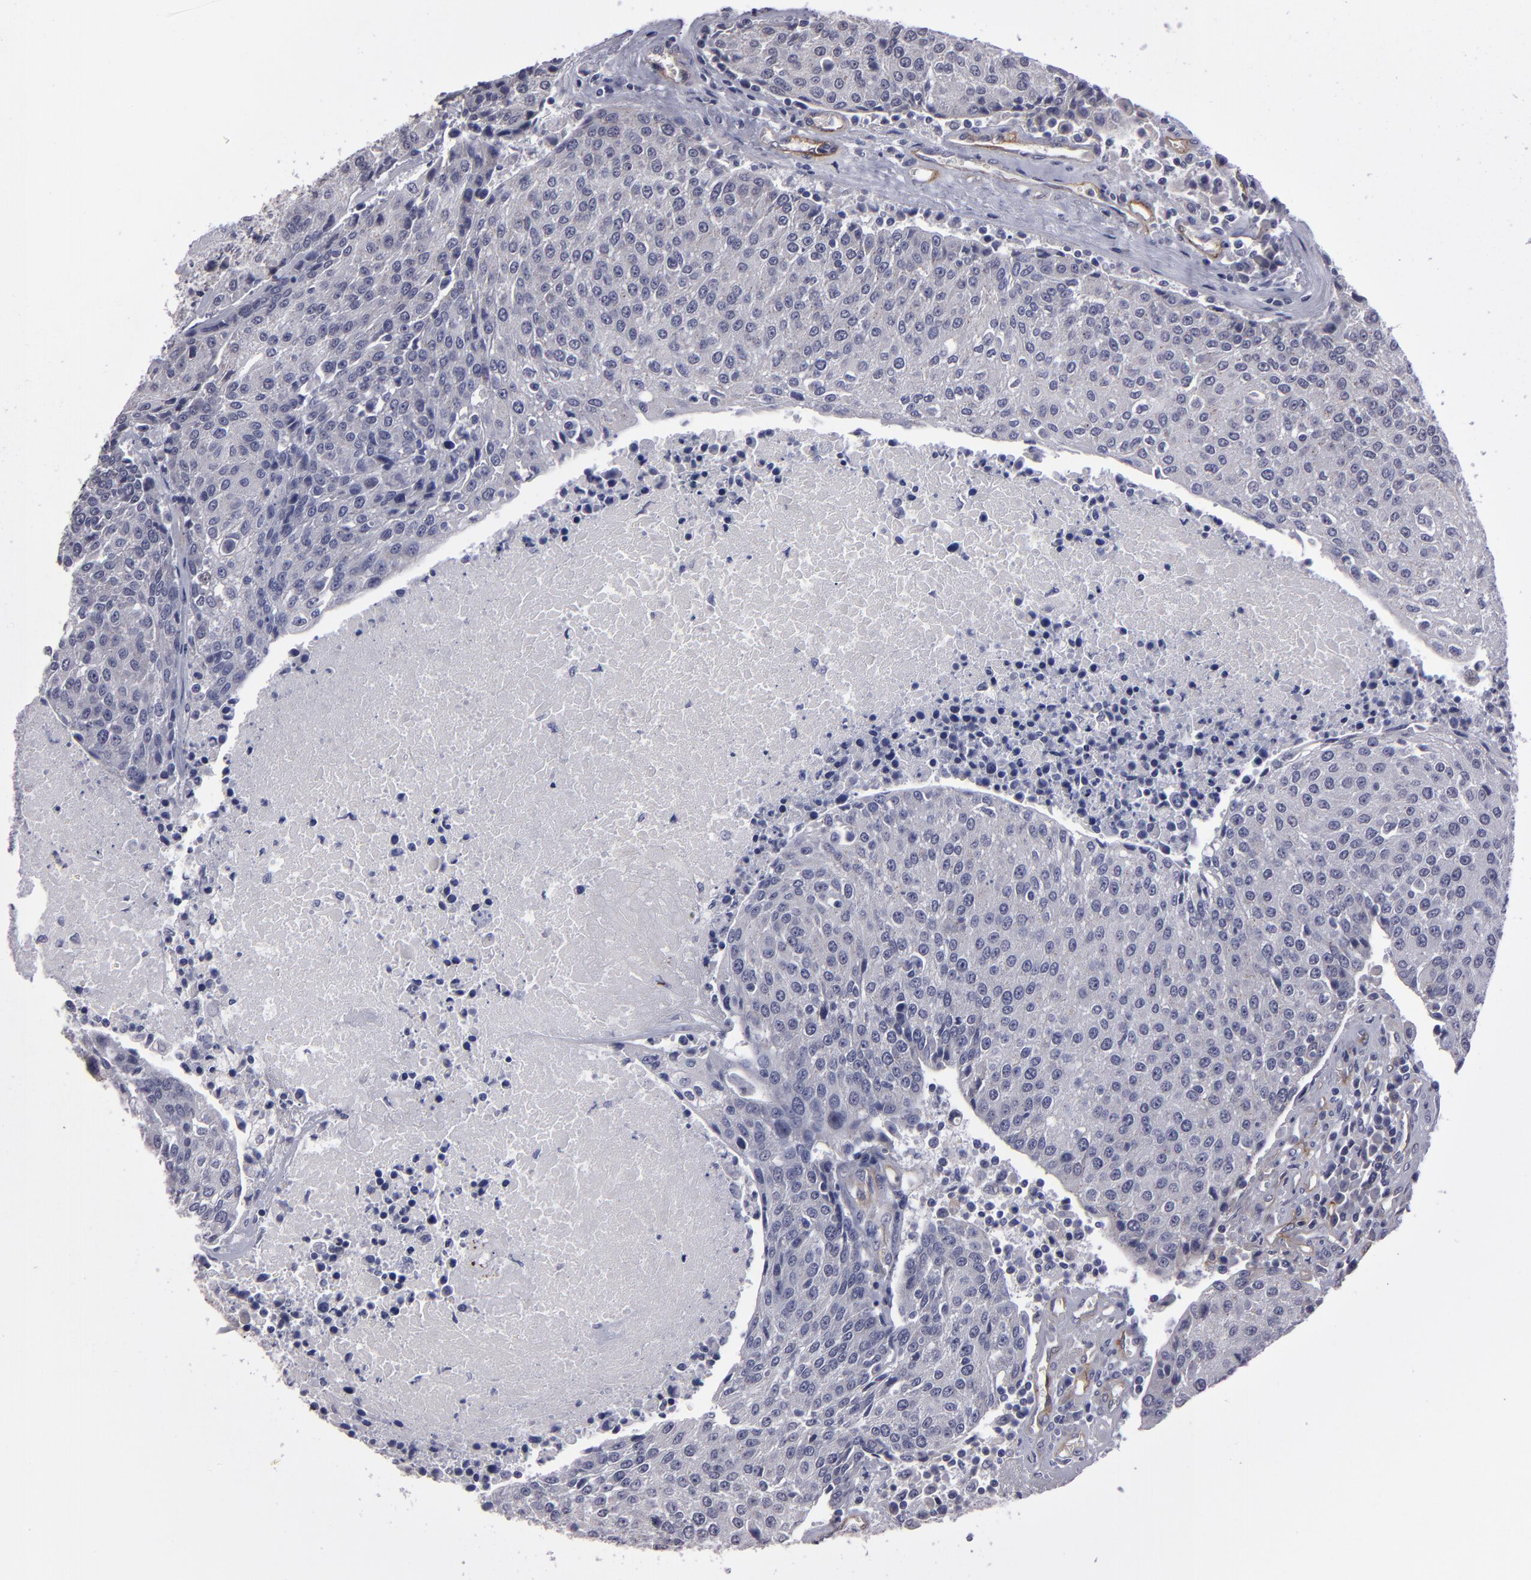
{"staining": {"intensity": "negative", "quantity": "none", "location": "none"}, "tissue": "urothelial cancer", "cell_type": "Tumor cells", "image_type": "cancer", "snomed": [{"axis": "morphology", "description": "Urothelial carcinoma, High grade"}, {"axis": "topography", "description": "Urinary bladder"}], "caption": "Immunohistochemistry photomicrograph of neoplastic tissue: urothelial cancer stained with DAB shows no significant protein expression in tumor cells. The staining is performed using DAB brown chromogen with nuclei counter-stained in using hematoxylin.", "gene": "ZNF175", "patient": {"sex": "female", "age": 85}}